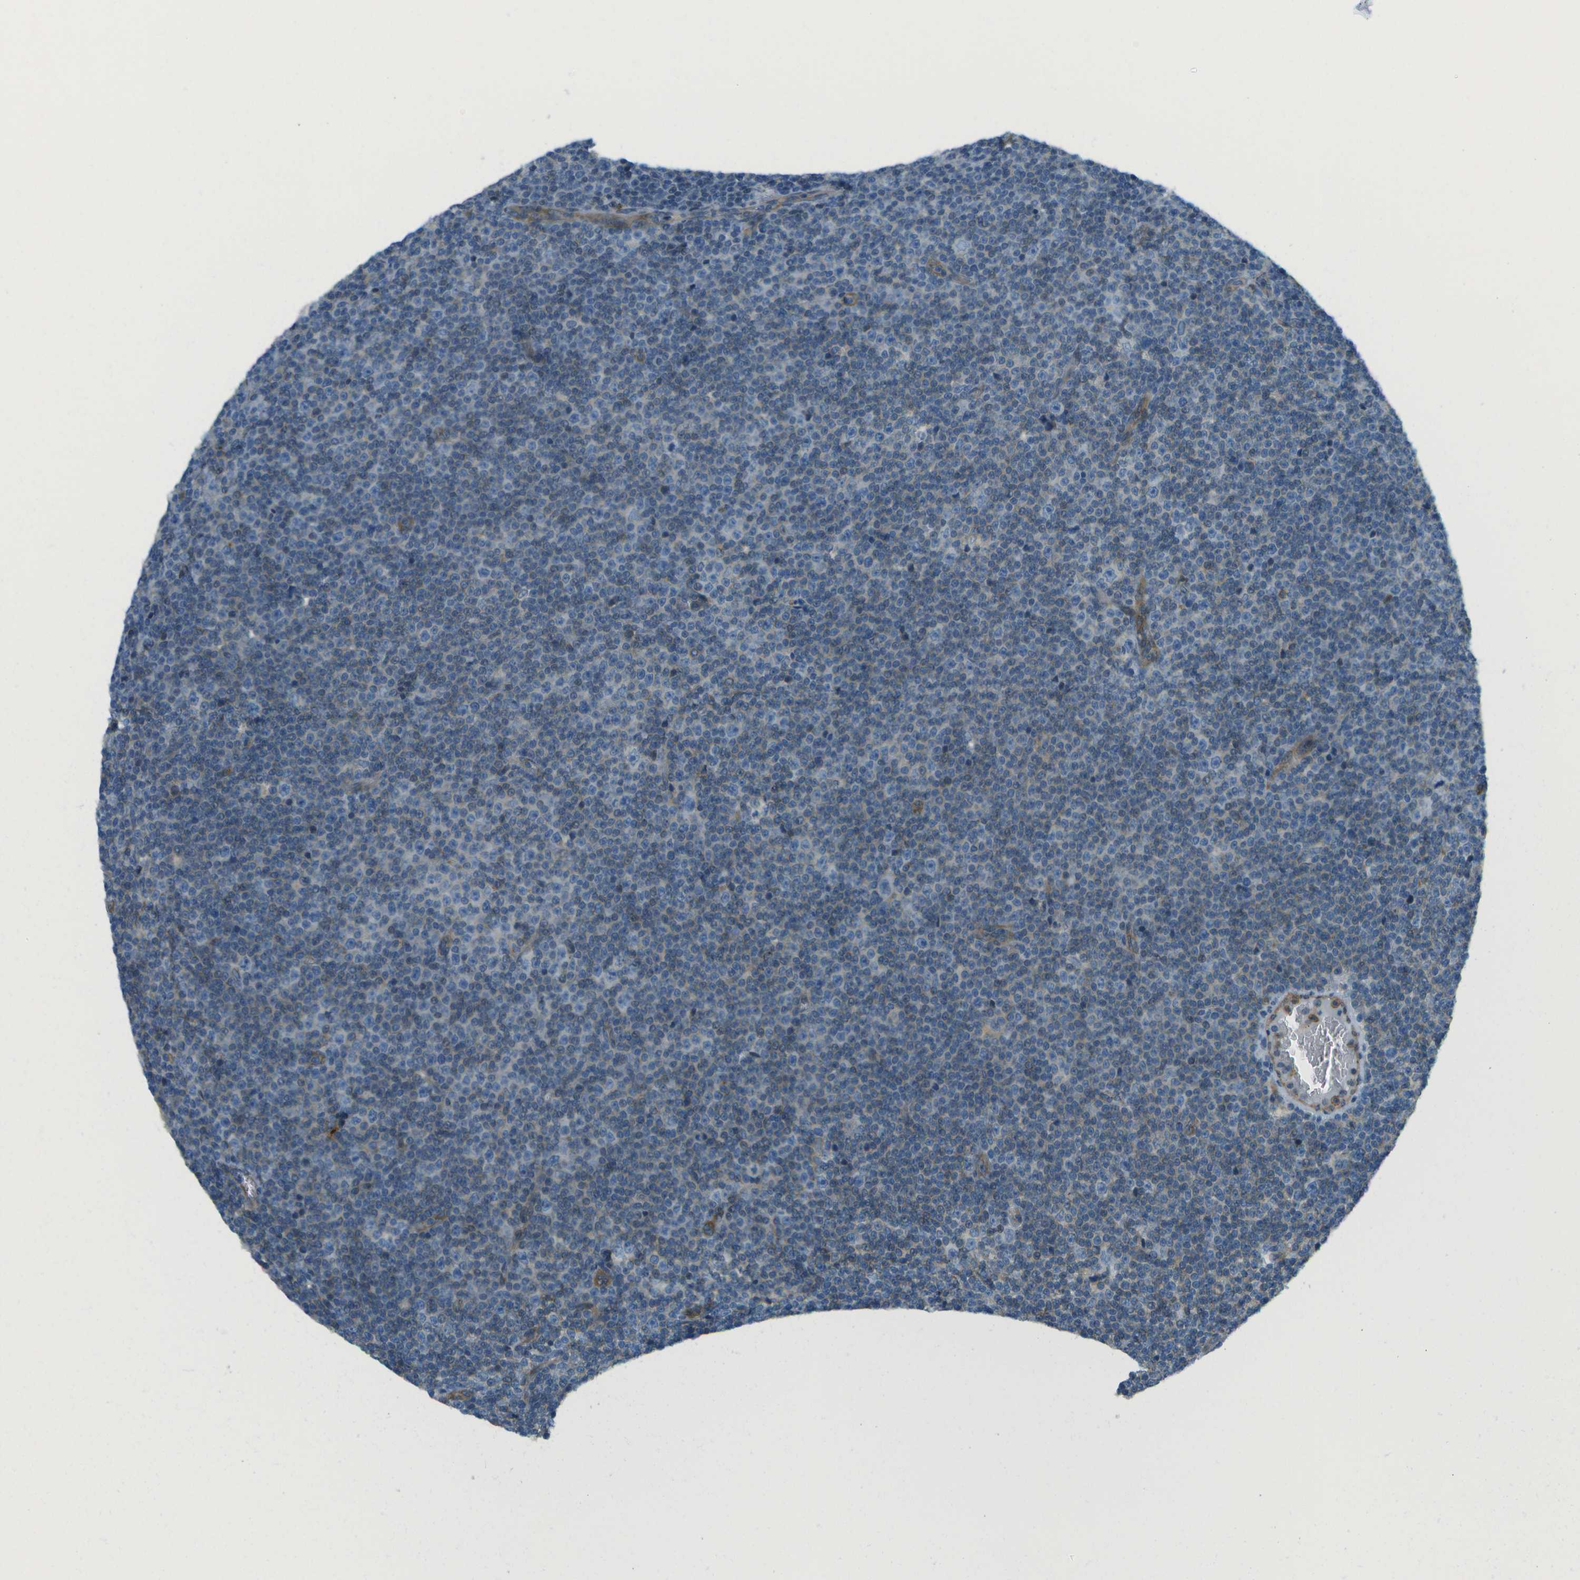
{"staining": {"intensity": "negative", "quantity": "none", "location": "none"}, "tissue": "lymphoma", "cell_type": "Tumor cells", "image_type": "cancer", "snomed": [{"axis": "morphology", "description": "Malignant lymphoma, non-Hodgkin's type, Low grade"}, {"axis": "topography", "description": "Lymph node"}], "caption": "Immunohistochemistry (IHC) of low-grade malignant lymphoma, non-Hodgkin's type displays no positivity in tumor cells.", "gene": "MYH11", "patient": {"sex": "female", "age": 67}}